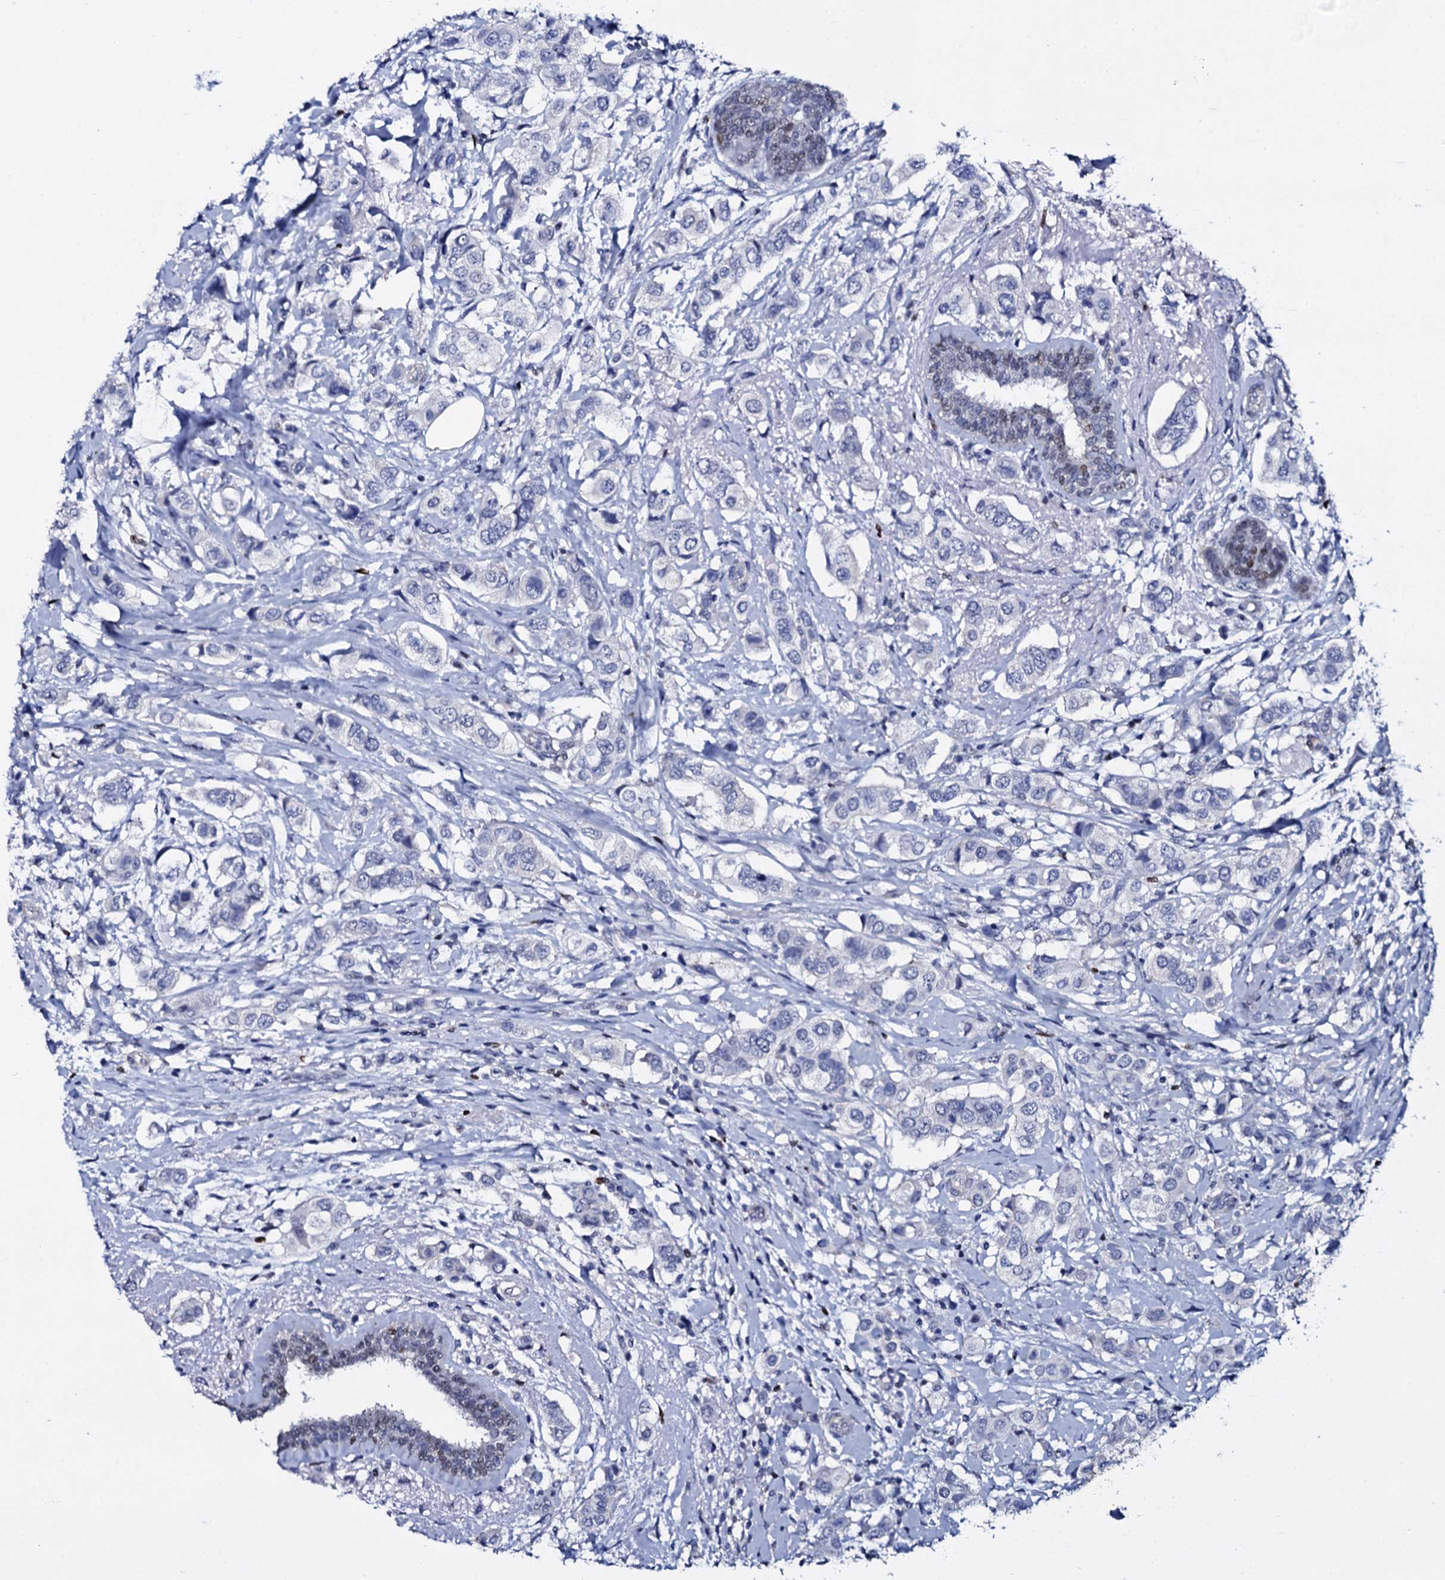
{"staining": {"intensity": "negative", "quantity": "none", "location": "none"}, "tissue": "breast cancer", "cell_type": "Tumor cells", "image_type": "cancer", "snomed": [{"axis": "morphology", "description": "Lobular carcinoma"}, {"axis": "topography", "description": "Breast"}], "caption": "Immunohistochemistry micrograph of neoplastic tissue: breast cancer (lobular carcinoma) stained with DAB (3,3'-diaminobenzidine) demonstrates no significant protein staining in tumor cells.", "gene": "NPM2", "patient": {"sex": "female", "age": 51}}